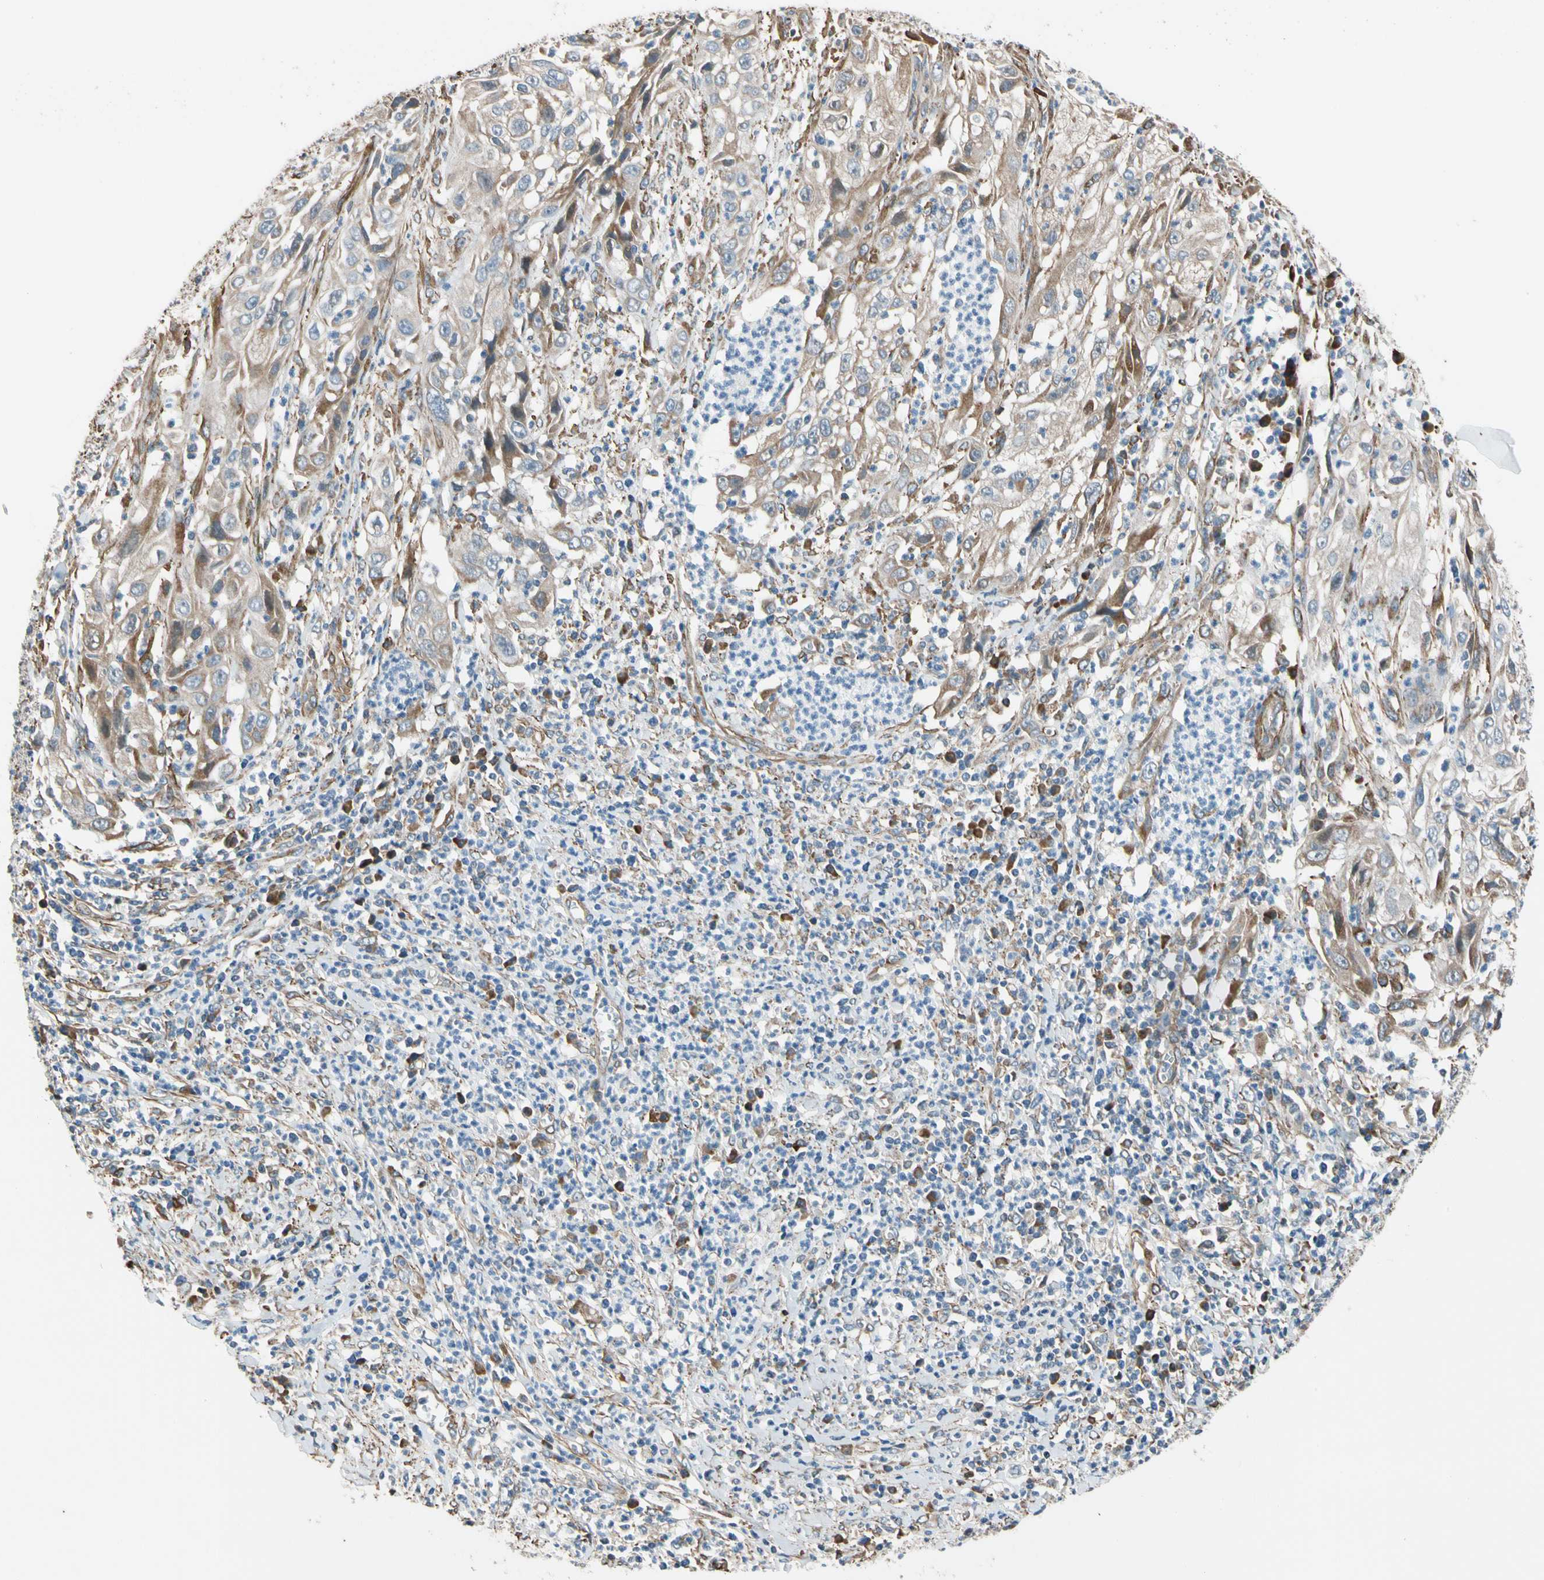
{"staining": {"intensity": "weak", "quantity": ">75%", "location": "cytoplasmic/membranous"}, "tissue": "cervical cancer", "cell_type": "Tumor cells", "image_type": "cancer", "snomed": [{"axis": "morphology", "description": "Squamous cell carcinoma, NOS"}, {"axis": "topography", "description": "Cervix"}], "caption": "Immunohistochemistry photomicrograph of neoplastic tissue: squamous cell carcinoma (cervical) stained using IHC exhibits low levels of weak protein expression localized specifically in the cytoplasmic/membranous of tumor cells, appearing as a cytoplasmic/membranous brown color.", "gene": "LIMK2", "patient": {"sex": "female", "age": 32}}